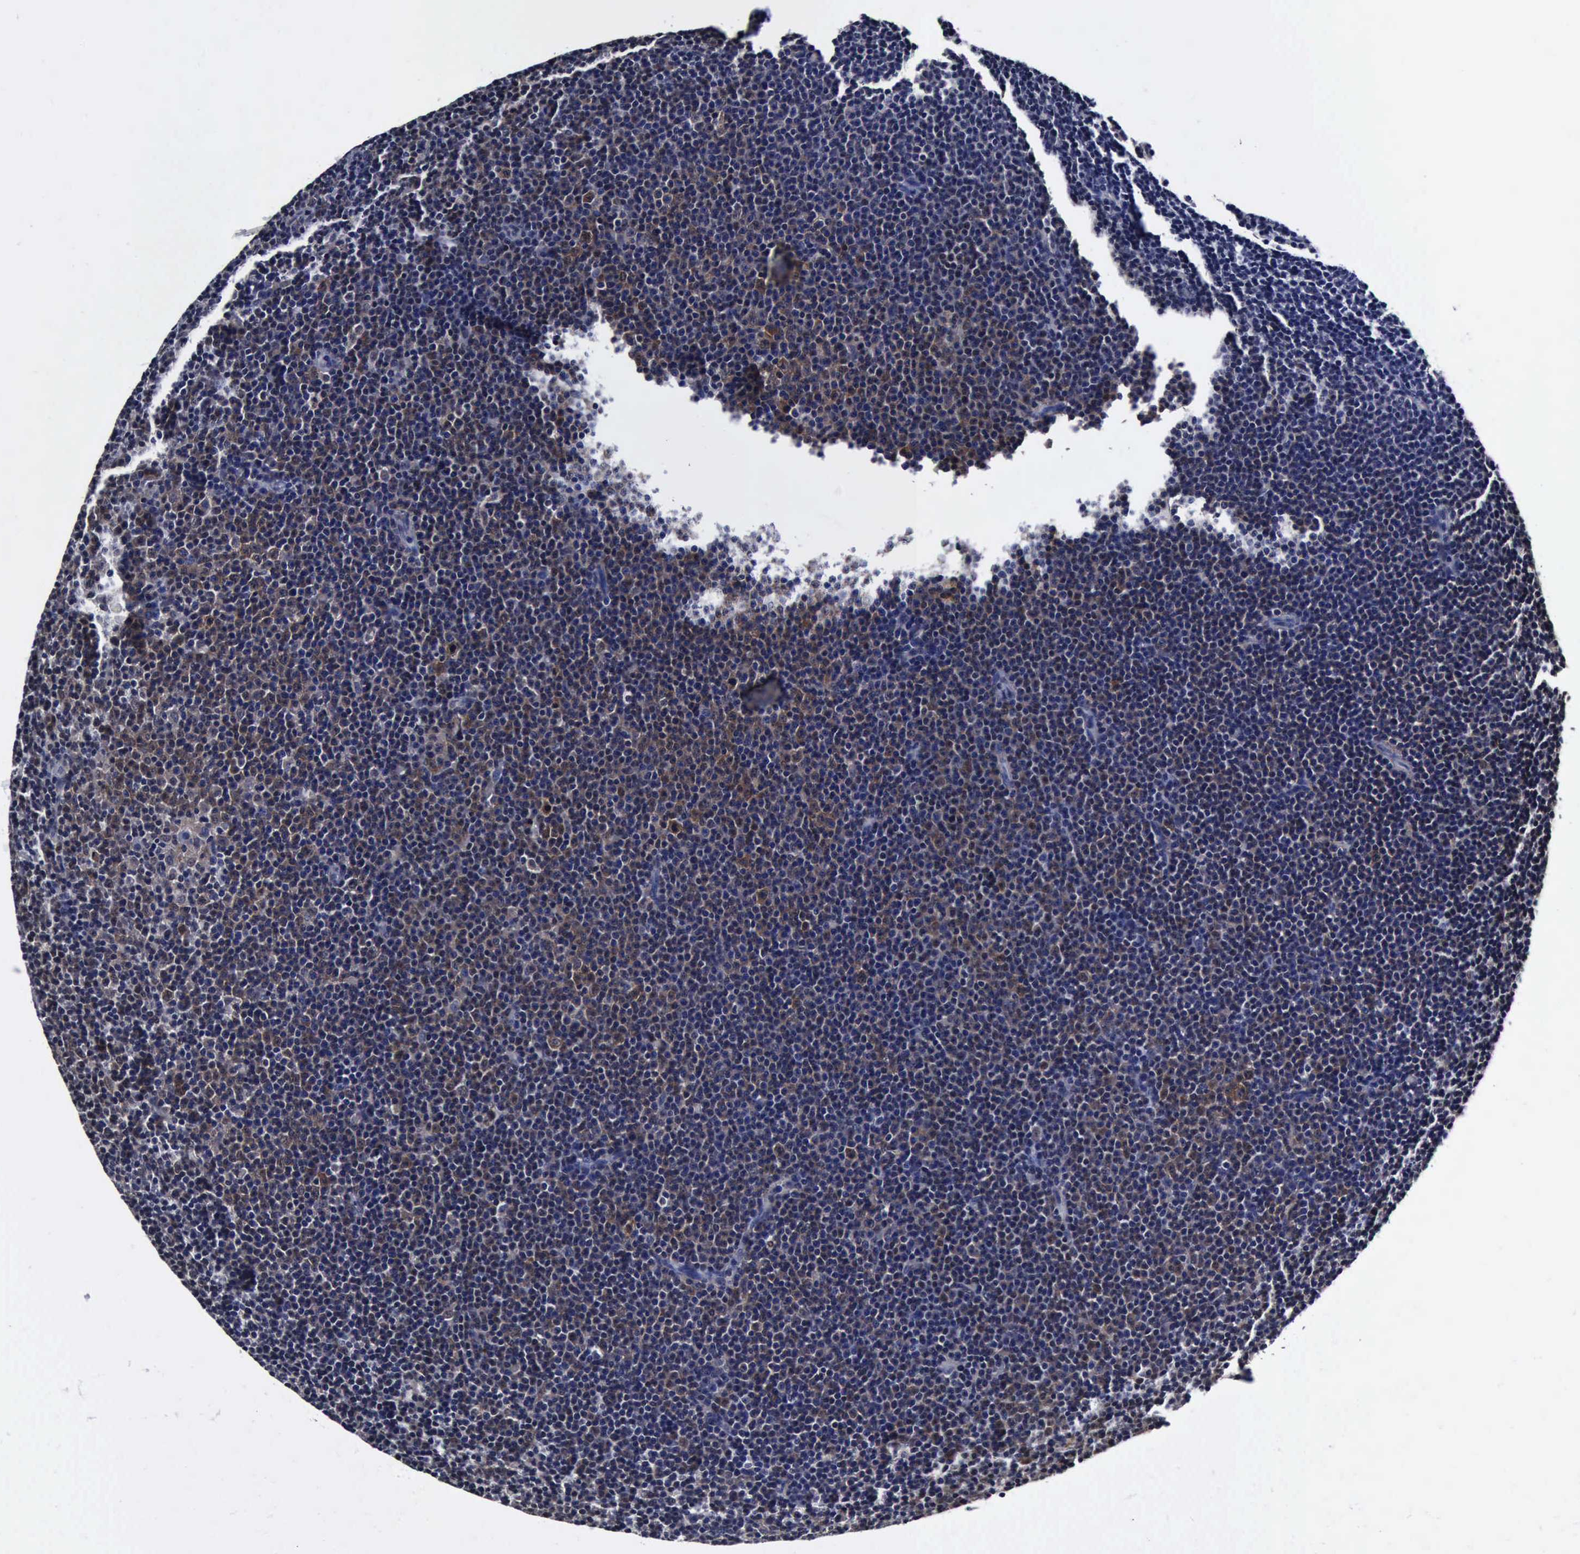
{"staining": {"intensity": "negative", "quantity": "none", "location": "none"}, "tissue": "lymphoma", "cell_type": "Tumor cells", "image_type": "cancer", "snomed": [{"axis": "morphology", "description": "Malignant lymphoma, non-Hodgkin's type, Low grade"}, {"axis": "topography", "description": "Lymph node"}], "caption": "DAB (3,3'-diaminobenzidine) immunohistochemical staining of human malignant lymphoma, non-Hodgkin's type (low-grade) shows no significant positivity in tumor cells.", "gene": "UBC", "patient": {"sex": "female", "age": 69}}